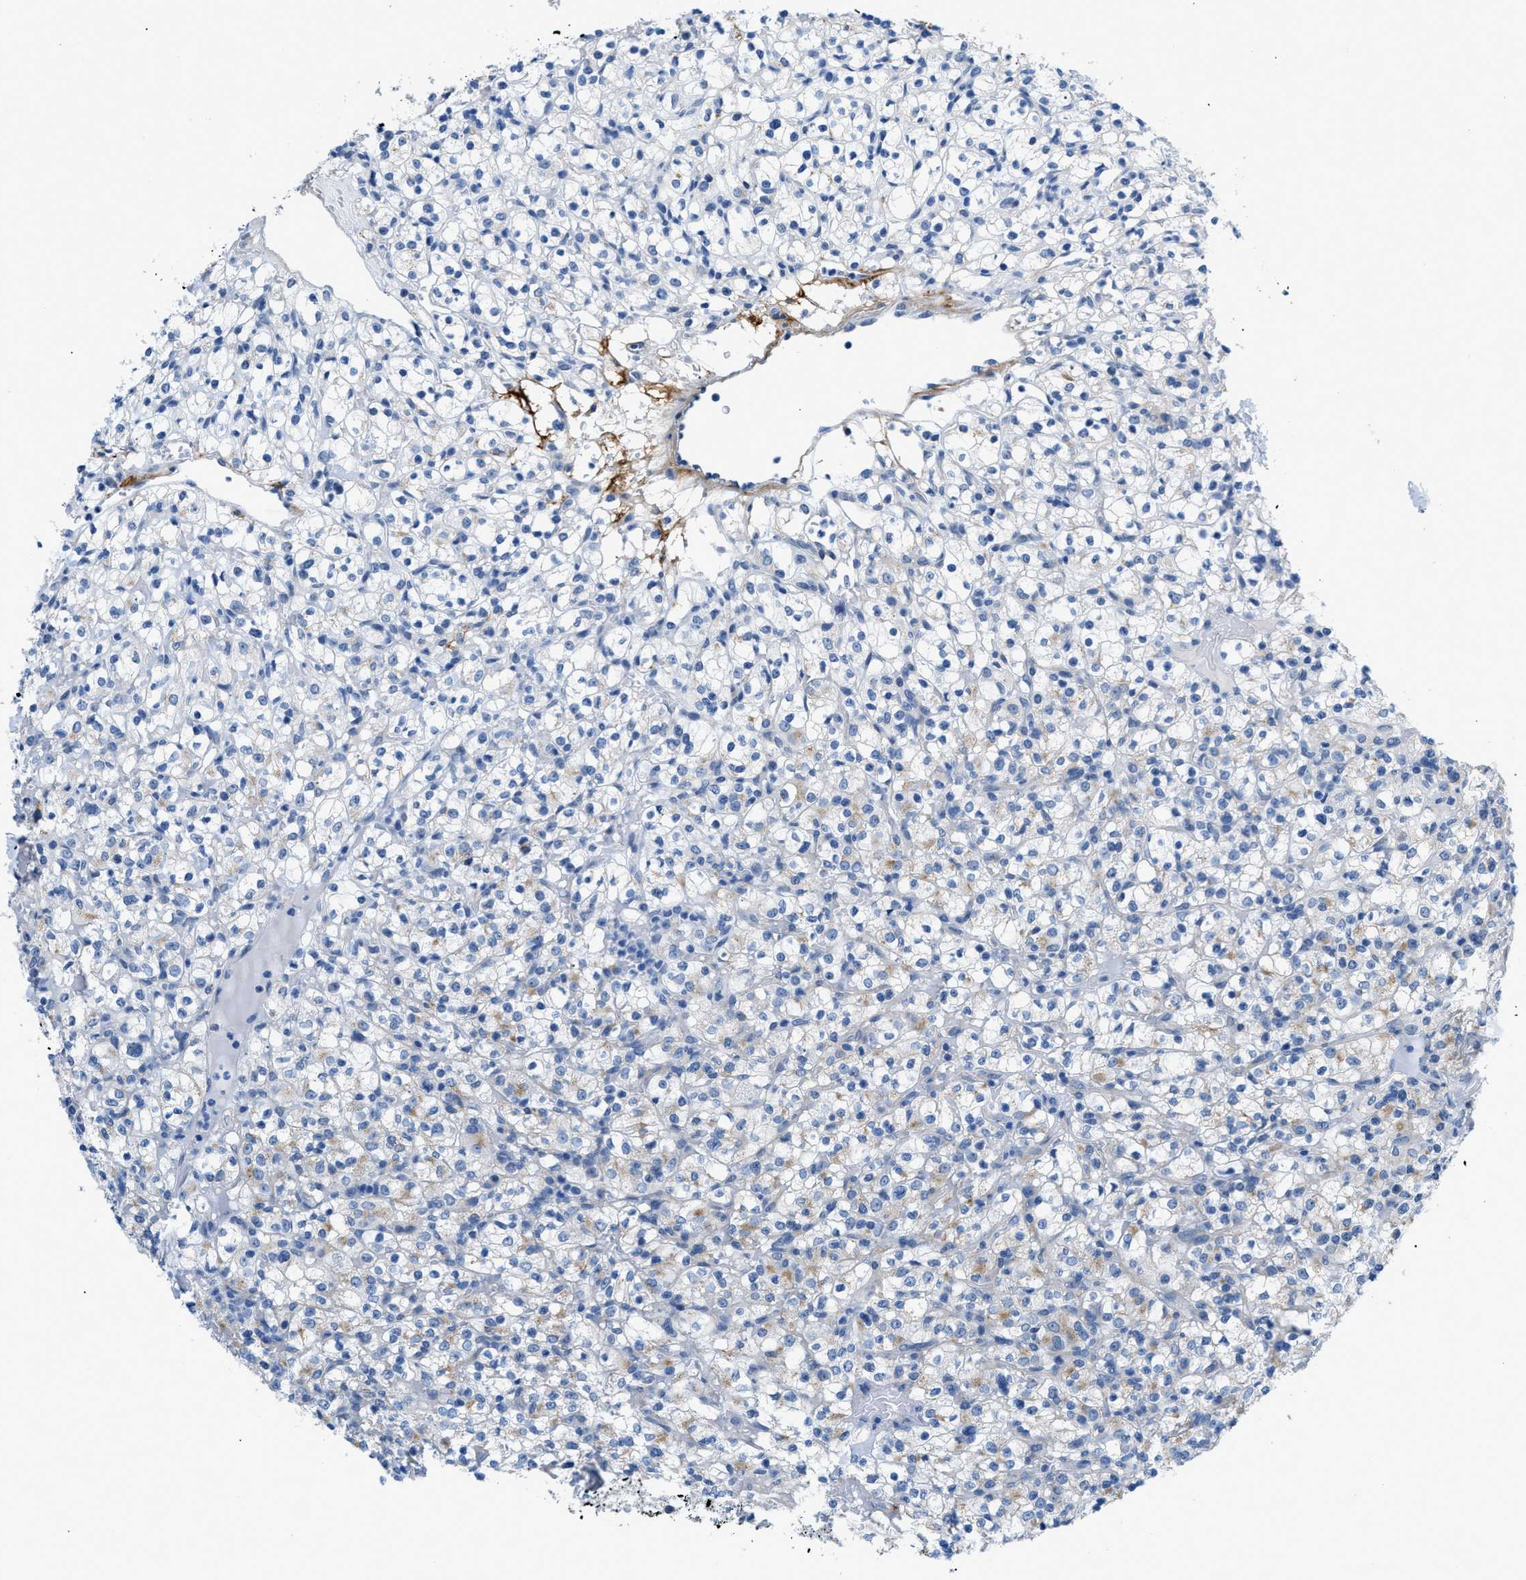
{"staining": {"intensity": "weak", "quantity": "25%-75%", "location": "cytoplasmic/membranous"}, "tissue": "renal cancer", "cell_type": "Tumor cells", "image_type": "cancer", "snomed": [{"axis": "morphology", "description": "Normal tissue, NOS"}, {"axis": "morphology", "description": "Adenocarcinoma, NOS"}, {"axis": "topography", "description": "Kidney"}], "caption": "About 25%-75% of tumor cells in renal adenocarcinoma demonstrate weak cytoplasmic/membranous protein staining as visualized by brown immunohistochemical staining.", "gene": "FDCSP", "patient": {"sex": "female", "age": 72}}